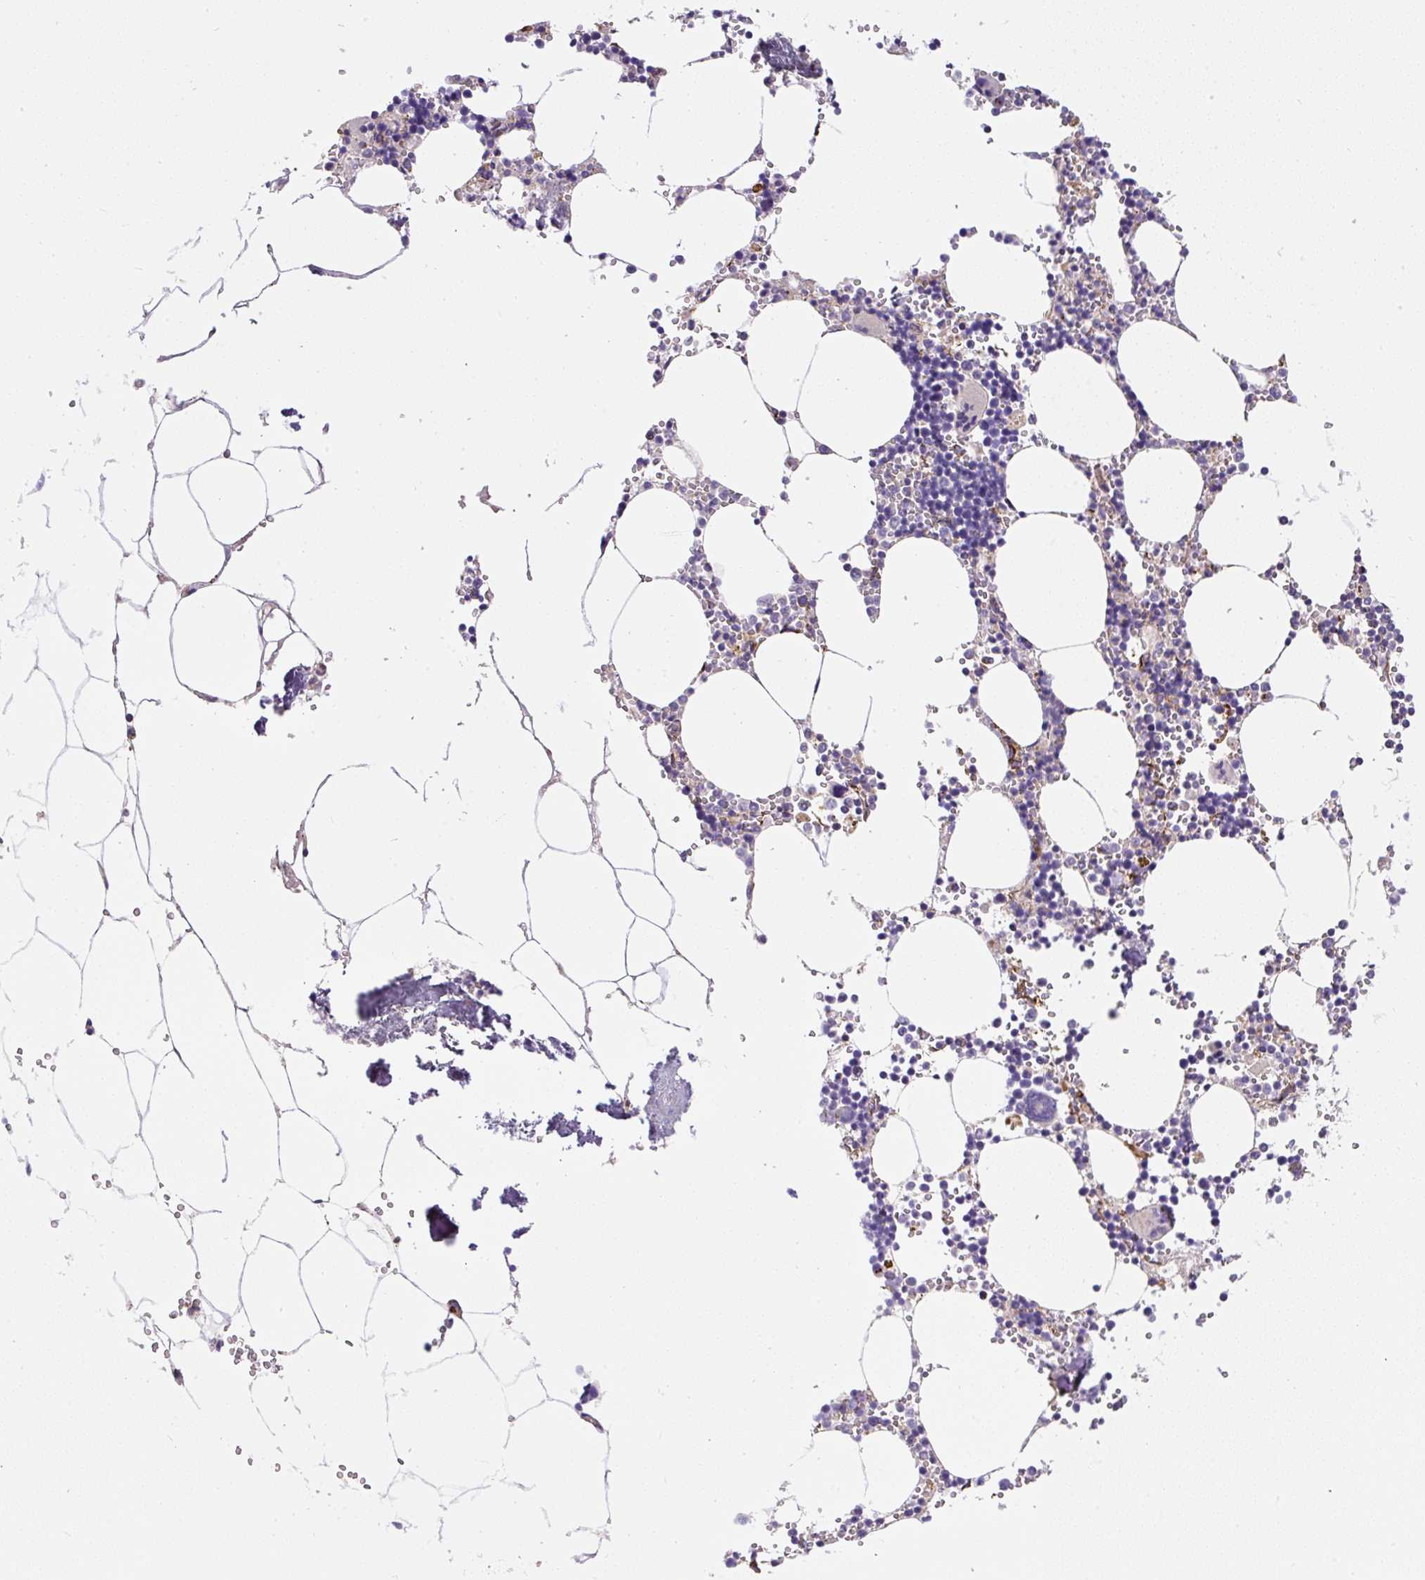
{"staining": {"intensity": "weak", "quantity": "<25%", "location": "cytoplasmic/membranous"}, "tissue": "bone marrow", "cell_type": "Hematopoietic cells", "image_type": "normal", "snomed": [{"axis": "morphology", "description": "Normal tissue, NOS"}, {"axis": "topography", "description": "Bone marrow"}], "caption": "This is an immunohistochemistry image of normal bone marrow. There is no staining in hematopoietic cells.", "gene": "RNF170", "patient": {"sex": "male", "age": 54}}